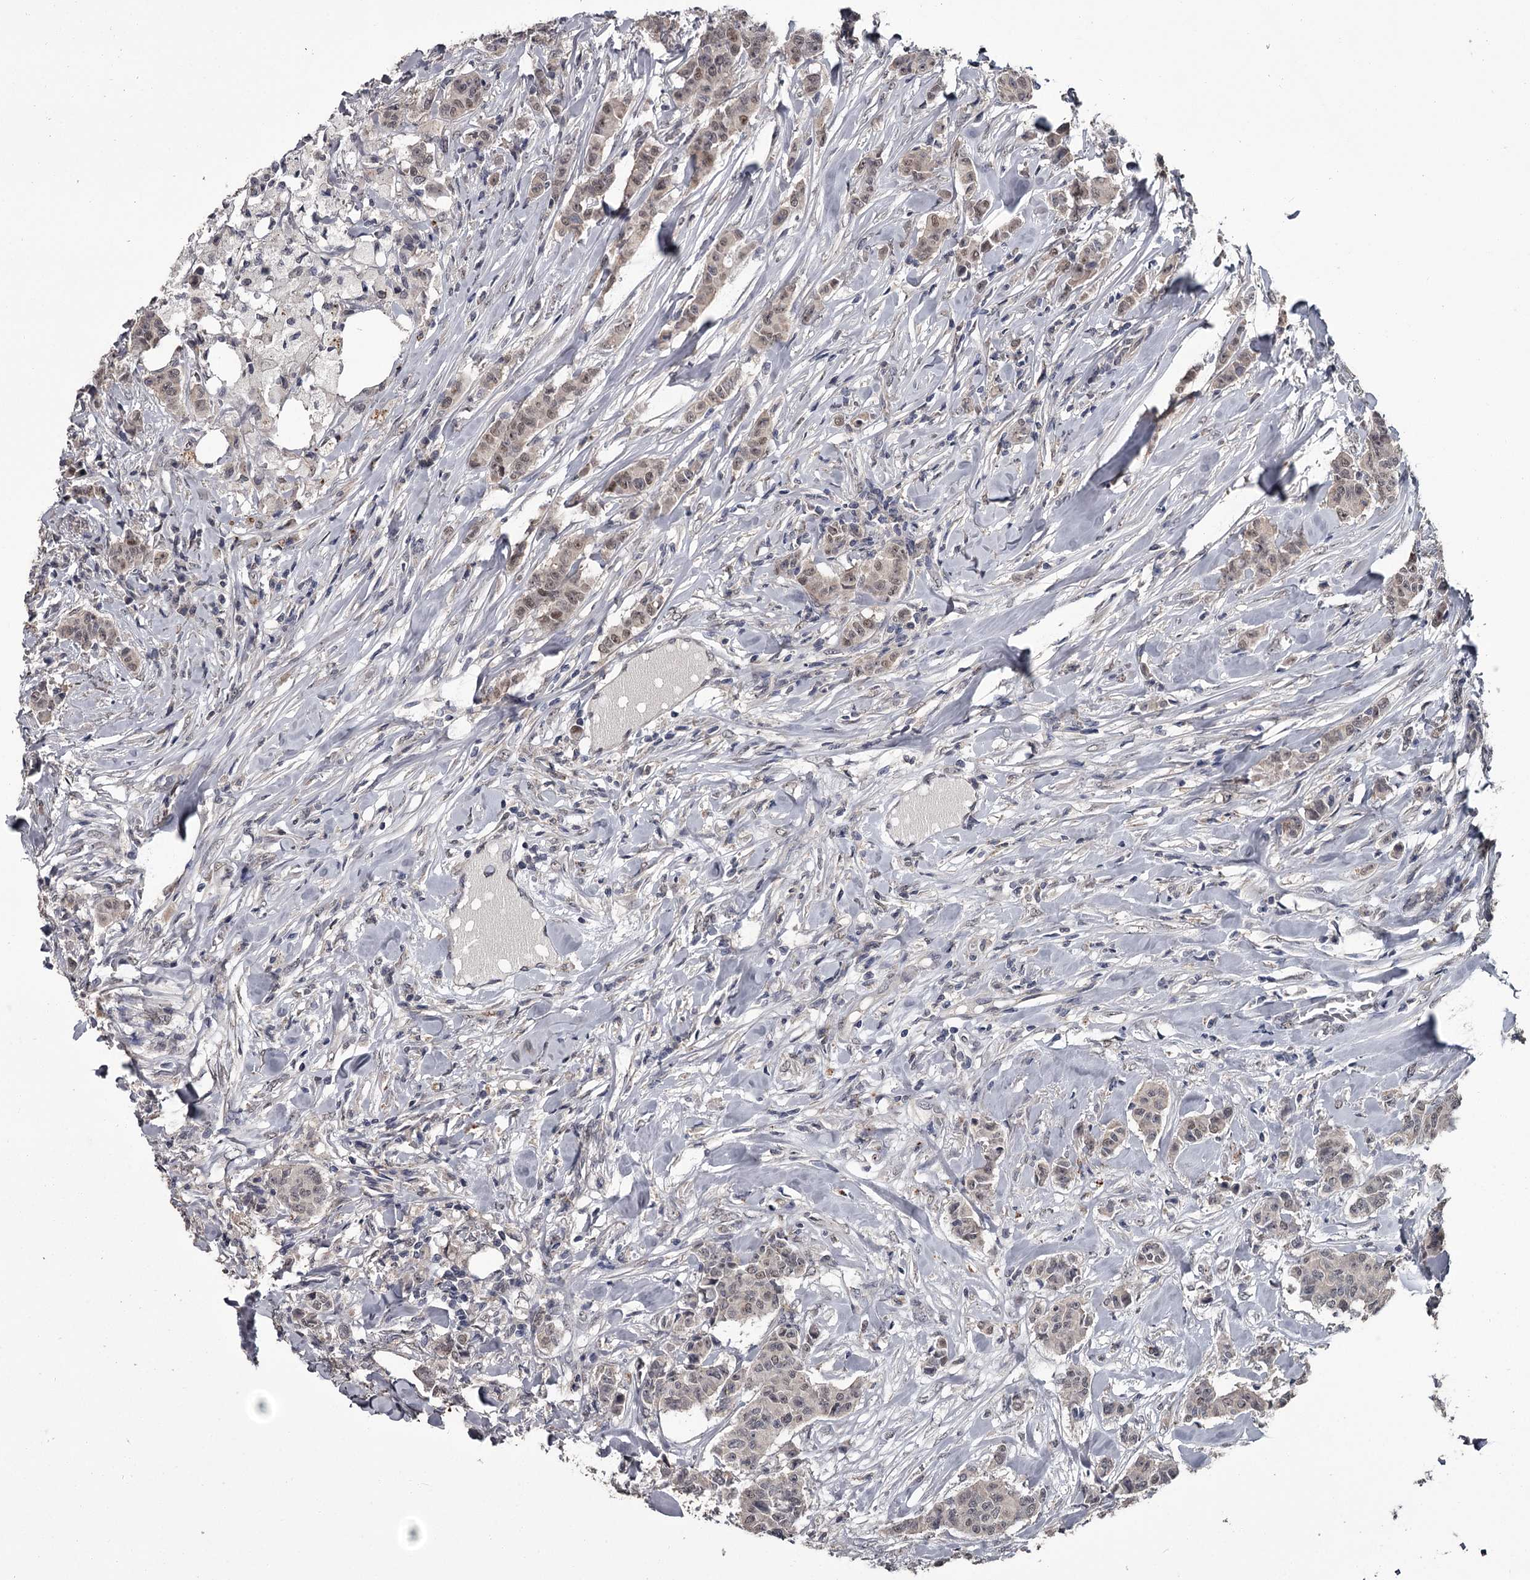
{"staining": {"intensity": "weak", "quantity": "25%-75%", "location": "nuclear"}, "tissue": "breast cancer", "cell_type": "Tumor cells", "image_type": "cancer", "snomed": [{"axis": "morphology", "description": "Duct carcinoma"}, {"axis": "topography", "description": "Breast"}], "caption": "Immunohistochemical staining of human breast cancer (intraductal carcinoma) demonstrates weak nuclear protein positivity in about 25%-75% of tumor cells.", "gene": "PRPF40B", "patient": {"sex": "female", "age": 40}}